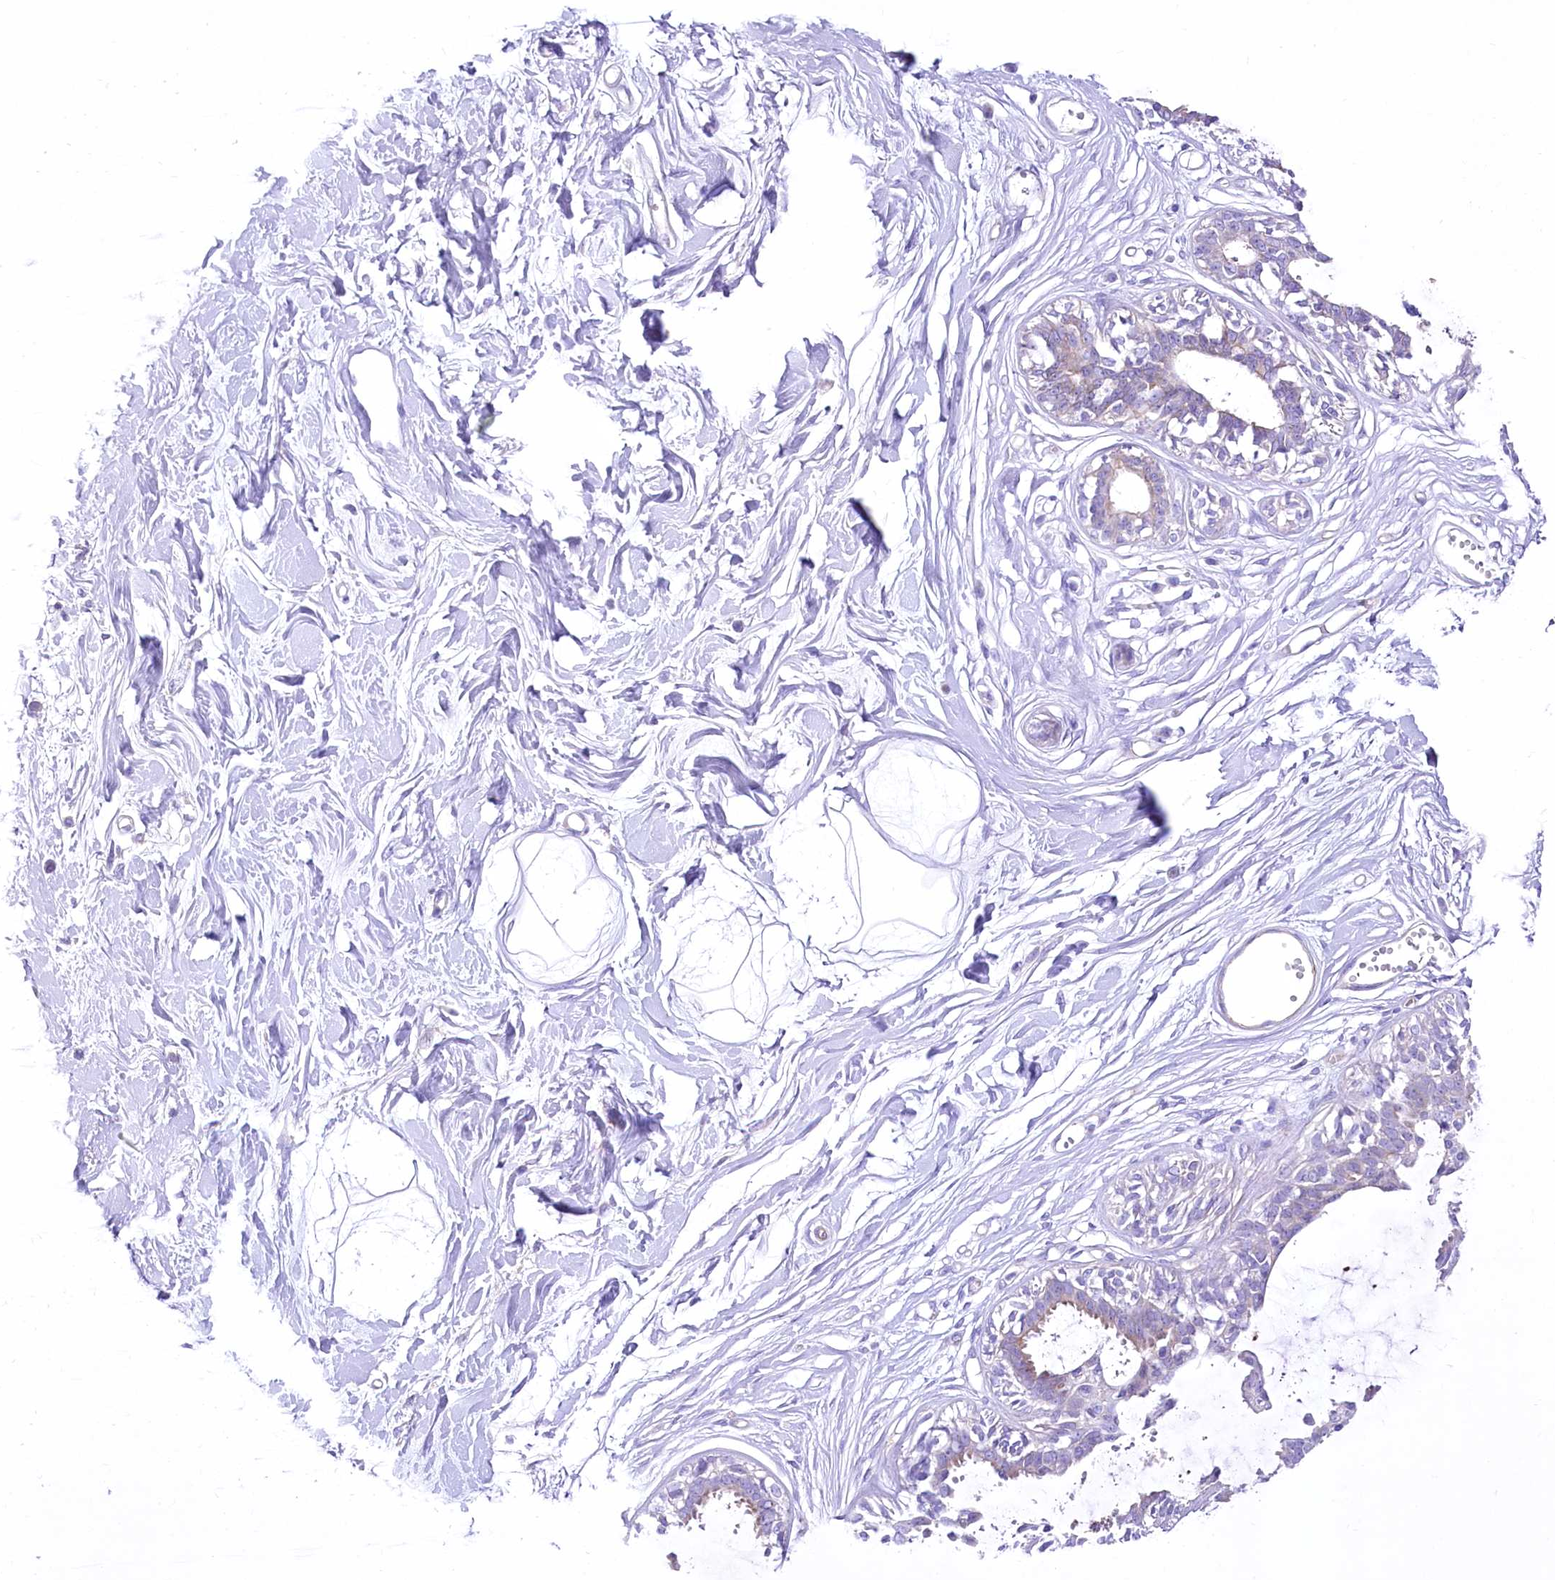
{"staining": {"intensity": "negative", "quantity": "none", "location": "none"}, "tissue": "breast", "cell_type": "Adipocytes", "image_type": "normal", "snomed": [{"axis": "morphology", "description": "Normal tissue, NOS"}, {"axis": "topography", "description": "Breast"}], "caption": "Immunohistochemistry (IHC) histopathology image of benign human breast stained for a protein (brown), which exhibits no positivity in adipocytes. The staining was performed using DAB to visualize the protein expression in brown, while the nuclei were stained in blue with hematoxylin (Magnification: 20x).", "gene": "LRRC34", "patient": {"sex": "female", "age": 45}}